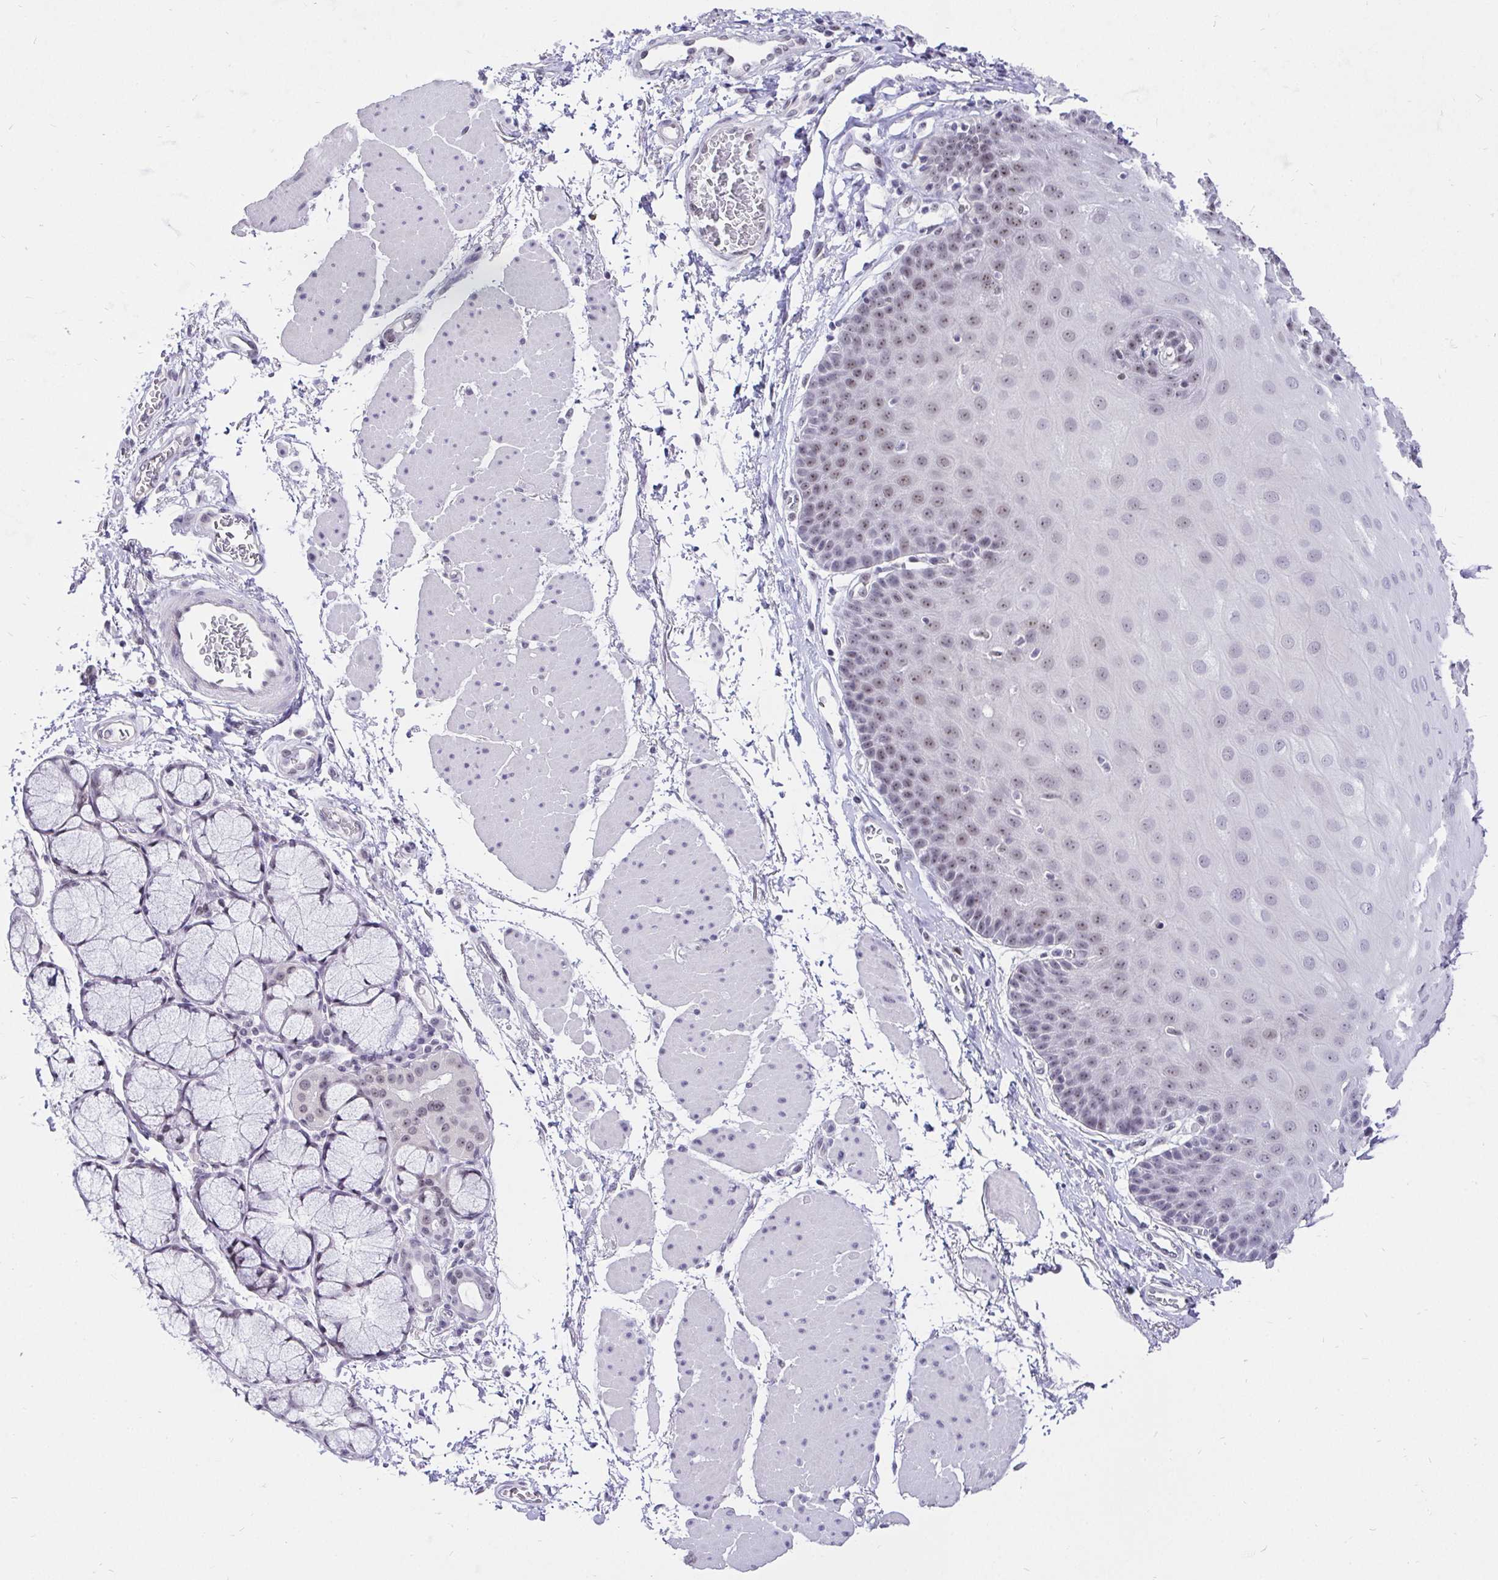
{"staining": {"intensity": "weak", "quantity": "<25%", "location": "nuclear"}, "tissue": "esophagus", "cell_type": "Squamous epithelial cells", "image_type": "normal", "snomed": [{"axis": "morphology", "description": "Normal tissue, NOS"}, {"axis": "topography", "description": "Esophagus"}], "caption": "Histopathology image shows no significant protein positivity in squamous epithelial cells of normal esophagus.", "gene": "ZNF860", "patient": {"sex": "female", "age": 81}}